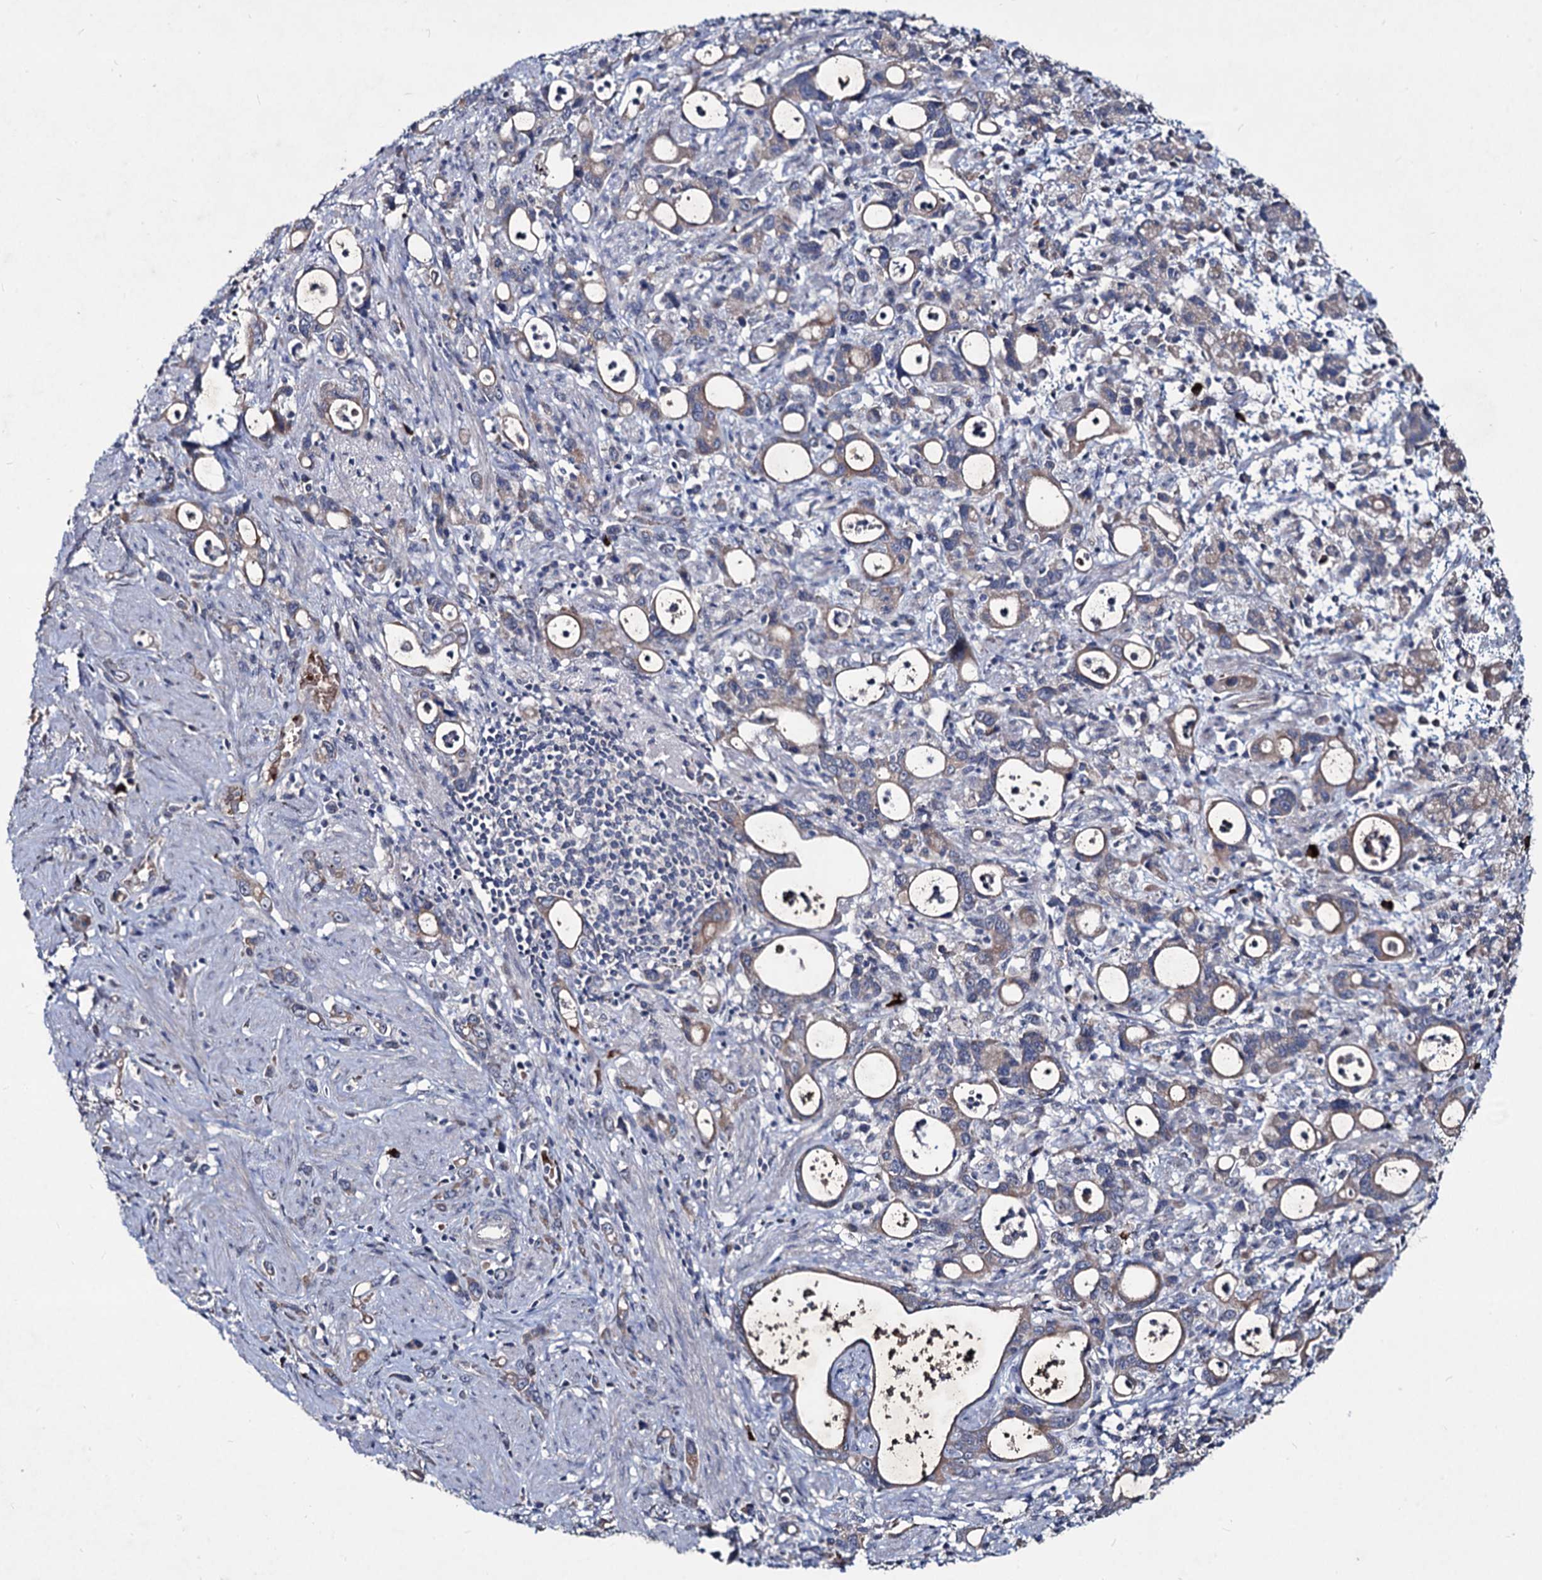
{"staining": {"intensity": "weak", "quantity": ">75%", "location": "cytoplasmic/membranous"}, "tissue": "stomach cancer", "cell_type": "Tumor cells", "image_type": "cancer", "snomed": [{"axis": "morphology", "description": "Adenocarcinoma, NOS"}, {"axis": "topography", "description": "Stomach, lower"}], "caption": "Immunohistochemistry micrograph of neoplastic tissue: human stomach cancer (adenocarcinoma) stained using IHC shows low levels of weak protein expression localized specifically in the cytoplasmic/membranous of tumor cells, appearing as a cytoplasmic/membranous brown color.", "gene": "RNF6", "patient": {"sex": "female", "age": 43}}